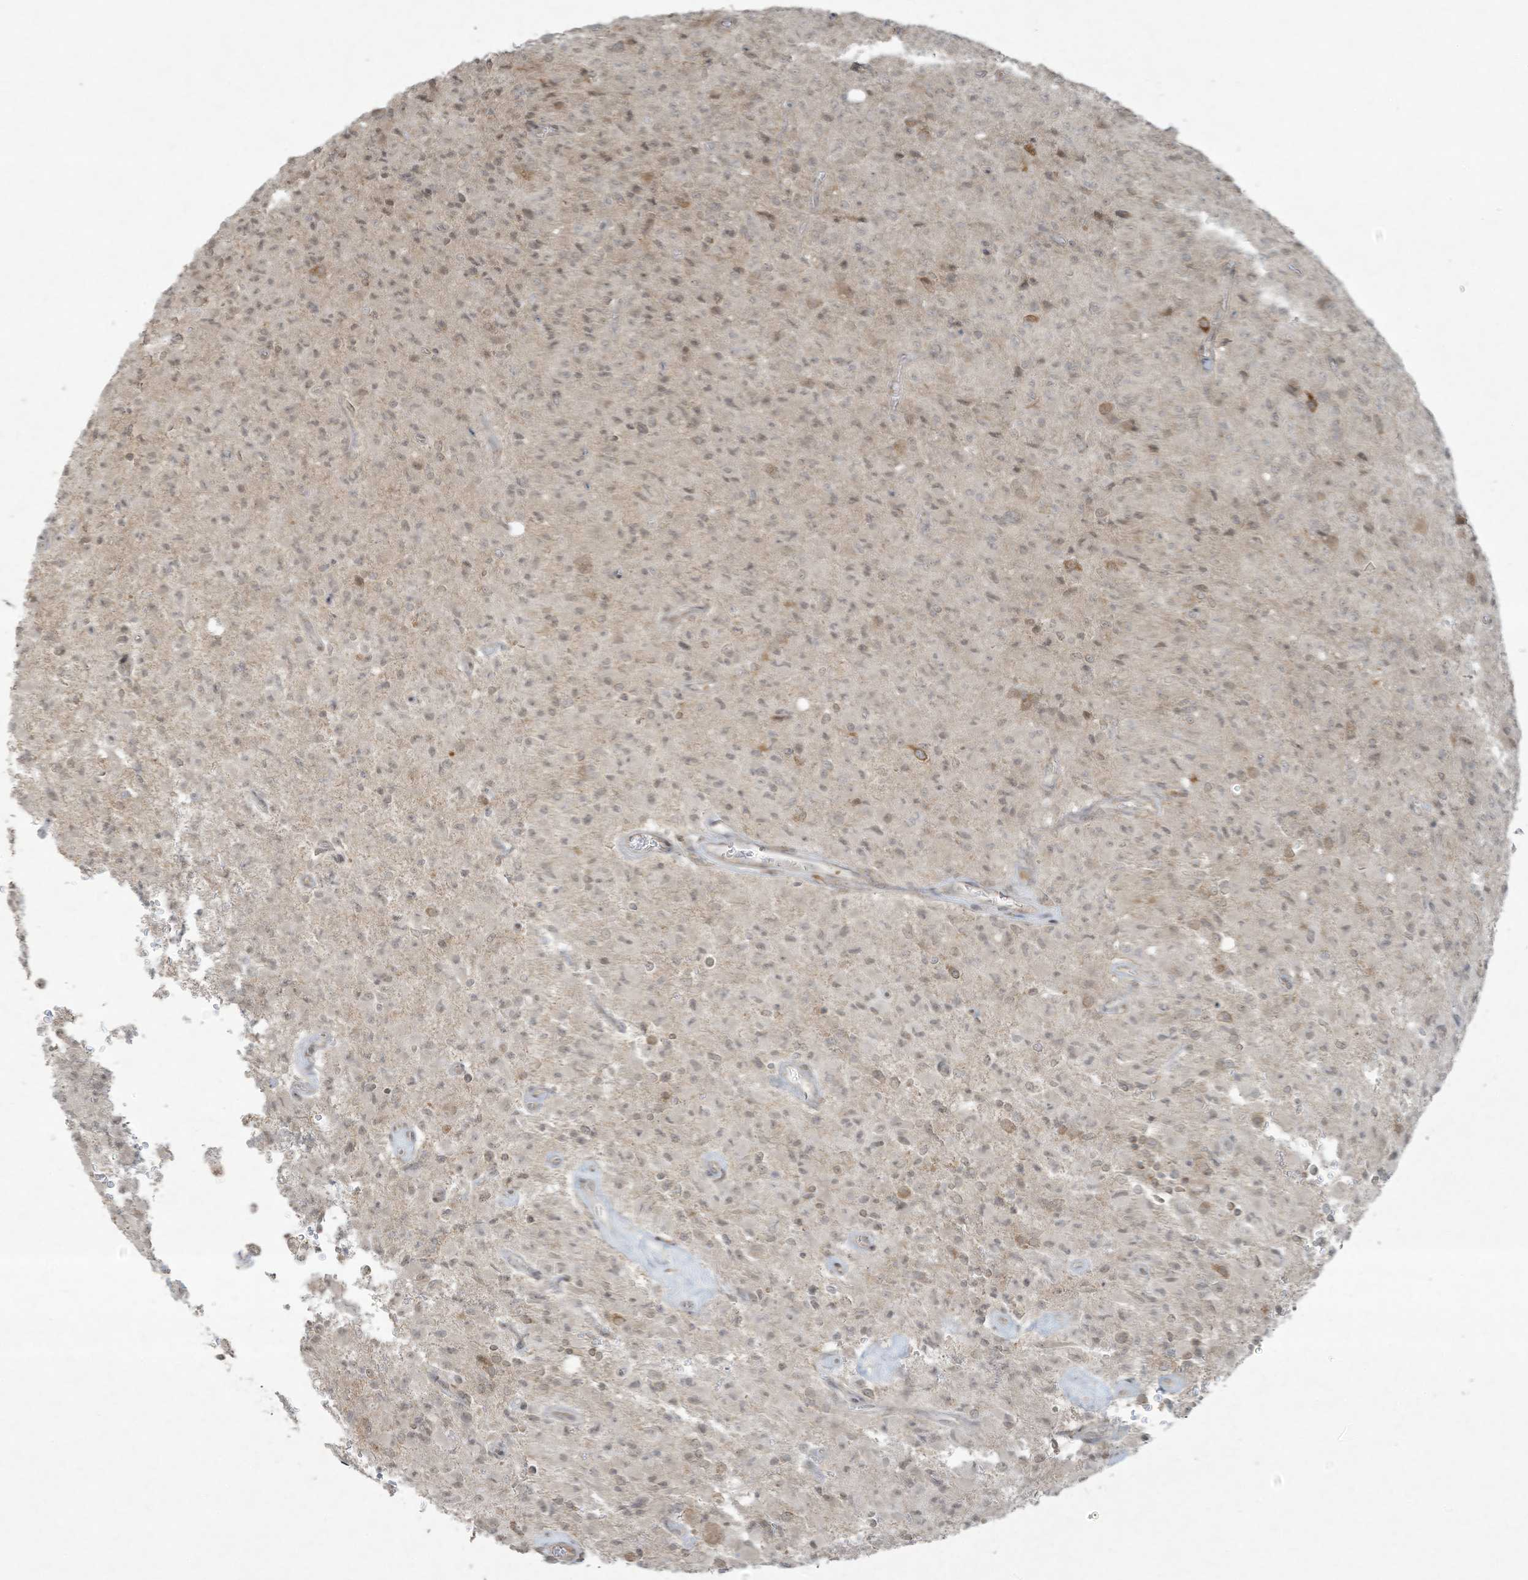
{"staining": {"intensity": "weak", "quantity": "<25%", "location": "nuclear"}, "tissue": "glioma", "cell_type": "Tumor cells", "image_type": "cancer", "snomed": [{"axis": "morphology", "description": "Glioma, malignant, High grade"}, {"axis": "topography", "description": "Brain"}], "caption": "IHC of malignant high-grade glioma exhibits no staining in tumor cells. (DAB (3,3'-diaminobenzidine) IHC visualized using brightfield microscopy, high magnification).", "gene": "ZNF263", "patient": {"sex": "female", "age": 57}}